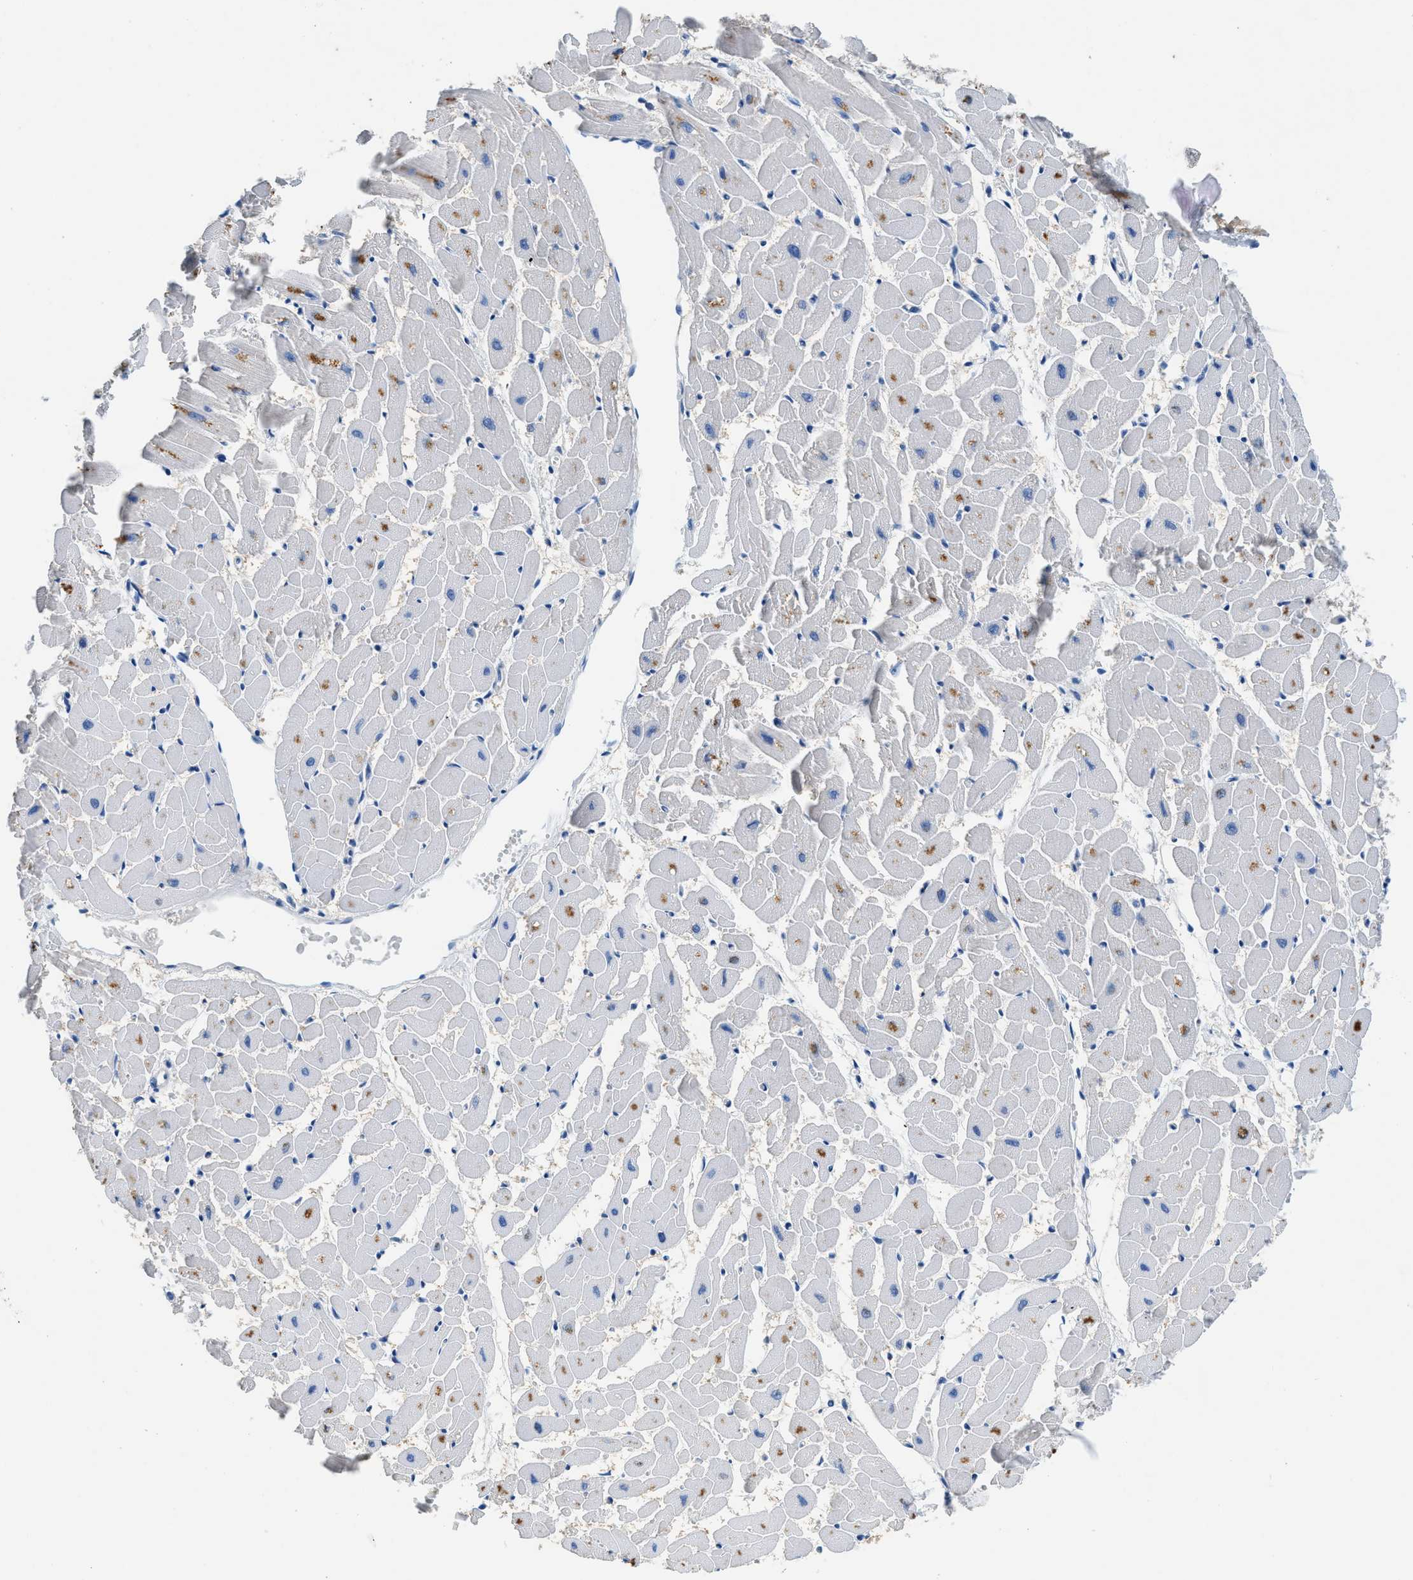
{"staining": {"intensity": "negative", "quantity": "none", "location": "none"}, "tissue": "heart muscle", "cell_type": "Cardiomyocytes", "image_type": "normal", "snomed": [{"axis": "morphology", "description": "Normal tissue, NOS"}, {"axis": "topography", "description": "Heart"}], "caption": "An immunohistochemistry (IHC) histopathology image of normal heart muscle is shown. There is no staining in cardiomyocytes of heart muscle. (Stains: DAB (3,3'-diaminobenzidine) immunohistochemistry with hematoxylin counter stain, Microscopy: brightfield microscopy at high magnification).", "gene": "SLC10A6", "patient": {"sex": "female", "age": 19}}